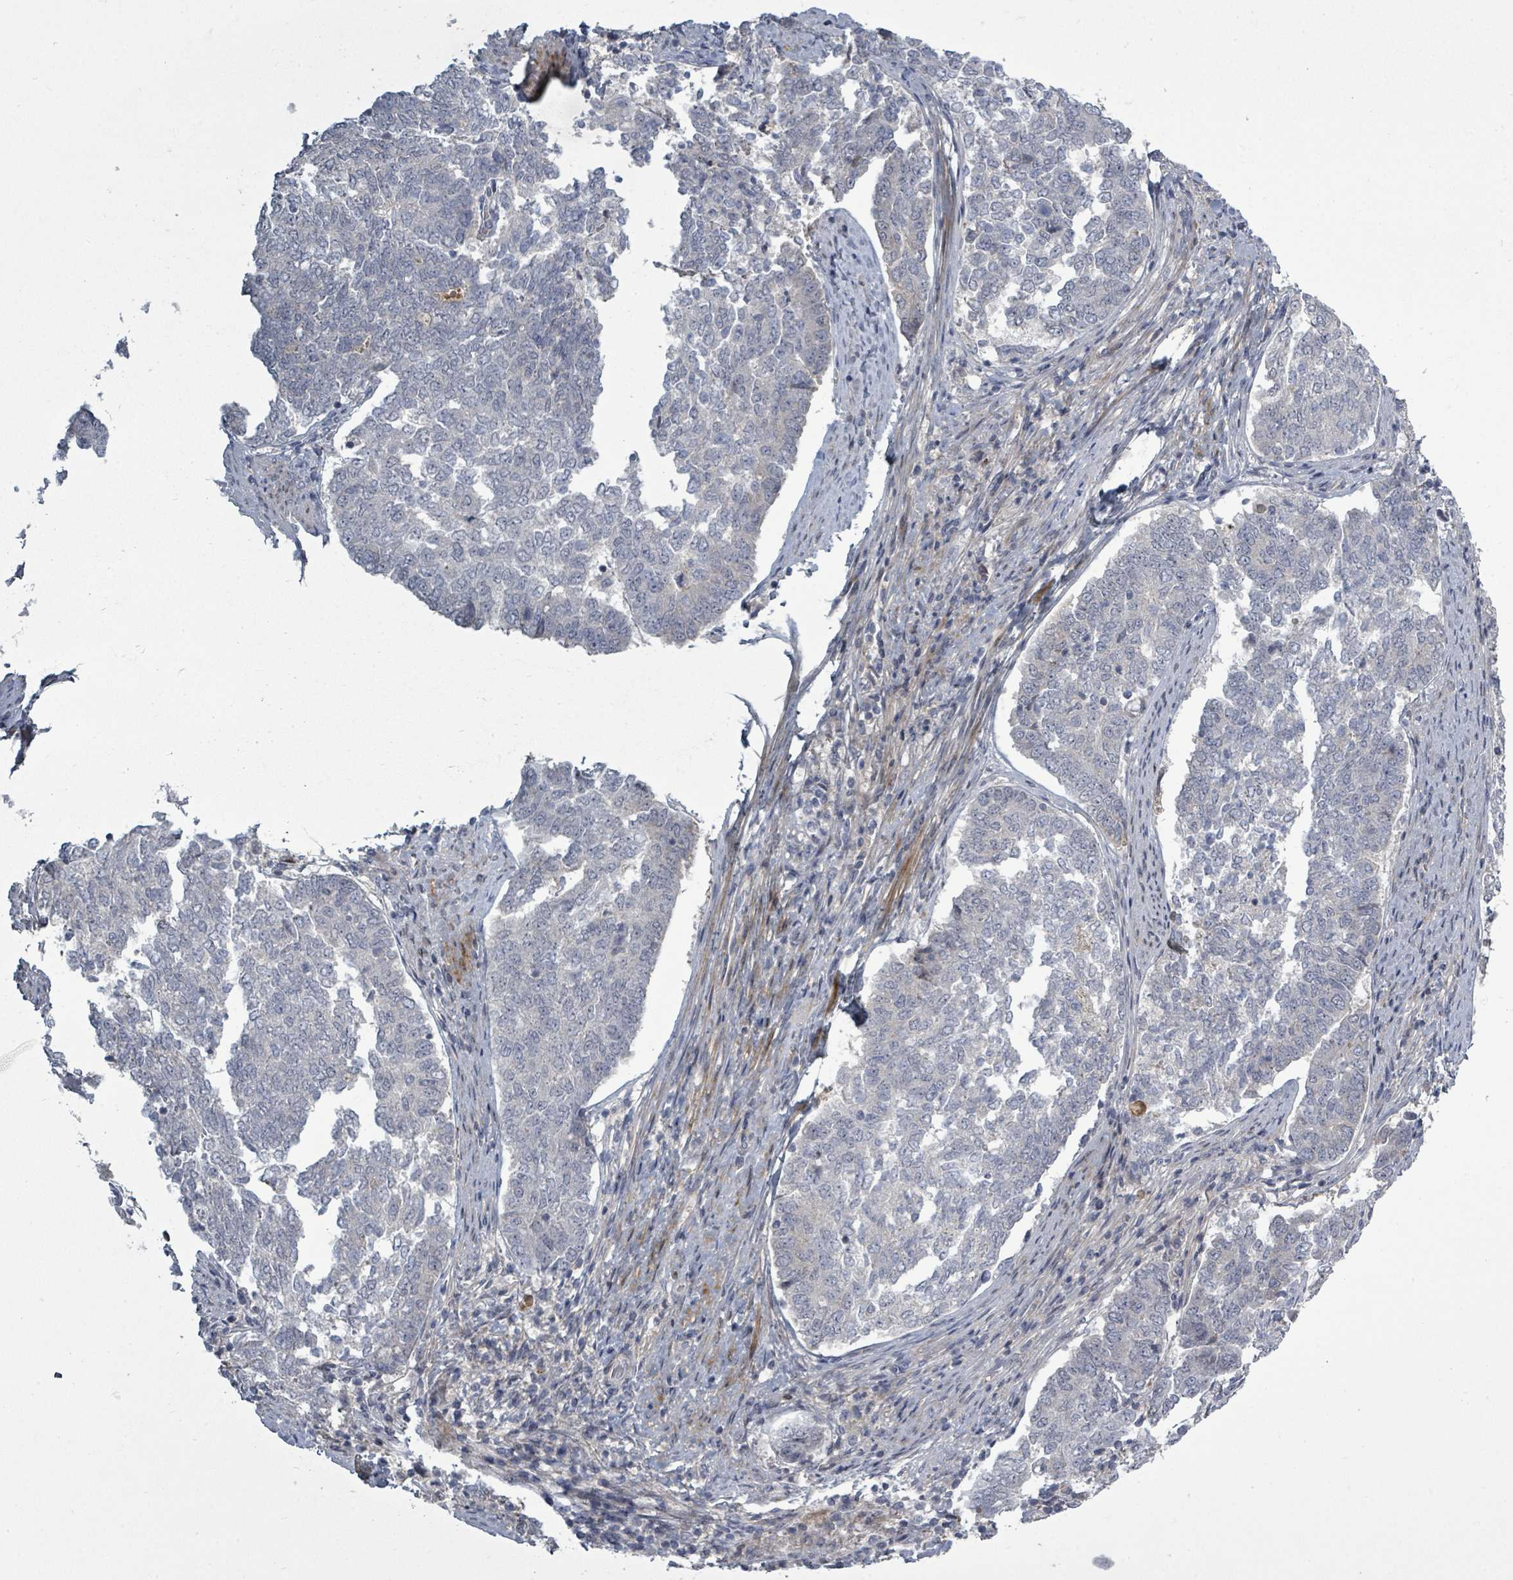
{"staining": {"intensity": "negative", "quantity": "none", "location": "none"}, "tissue": "endometrial cancer", "cell_type": "Tumor cells", "image_type": "cancer", "snomed": [{"axis": "morphology", "description": "Adenocarcinoma, NOS"}, {"axis": "topography", "description": "Endometrium"}], "caption": "Protein analysis of endometrial adenocarcinoma displays no significant positivity in tumor cells.", "gene": "LEFTY2", "patient": {"sex": "female", "age": 80}}